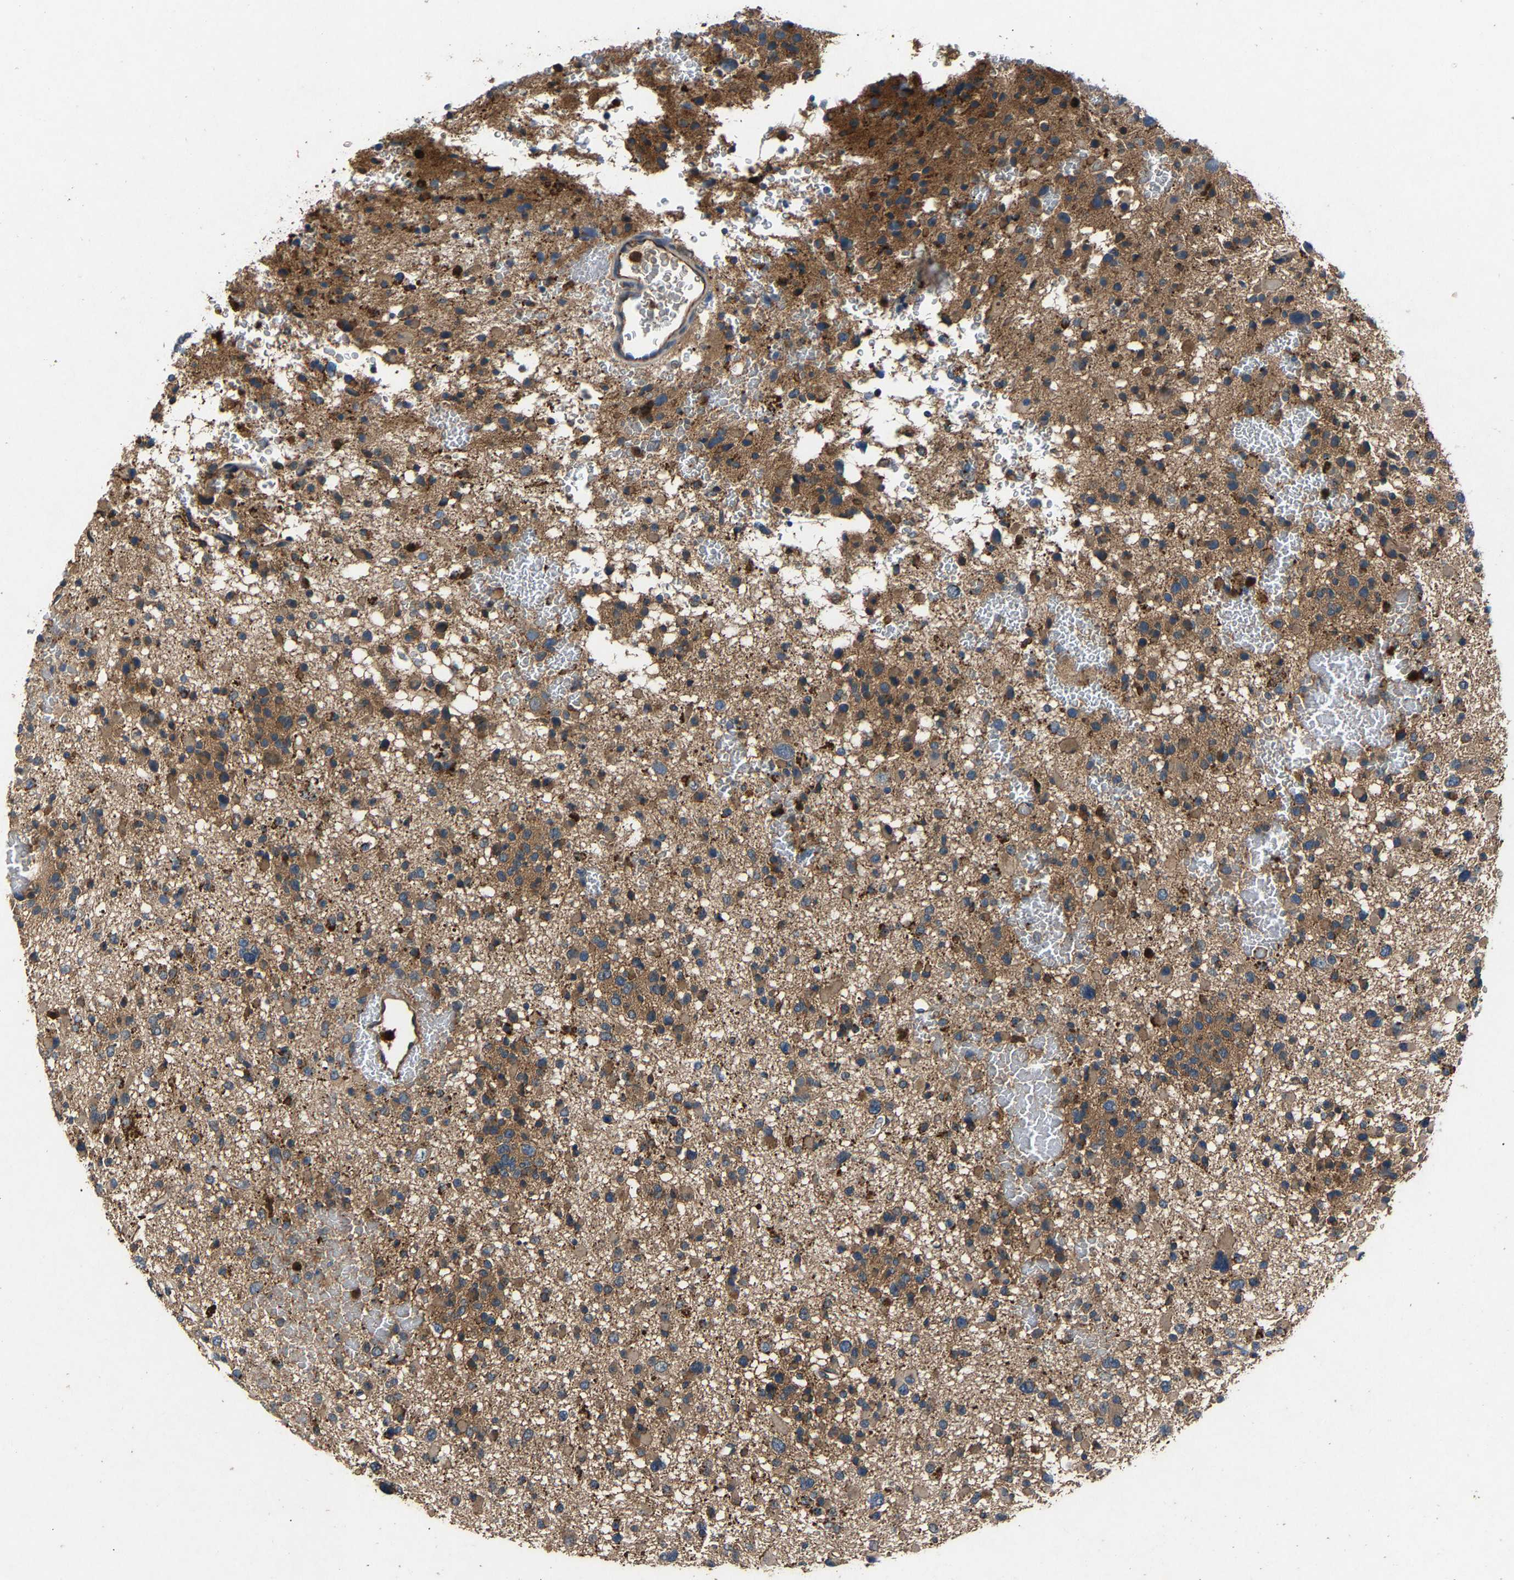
{"staining": {"intensity": "moderate", "quantity": ">75%", "location": "cytoplasmic/membranous"}, "tissue": "glioma", "cell_type": "Tumor cells", "image_type": "cancer", "snomed": [{"axis": "morphology", "description": "Glioma, malignant, Low grade"}, {"axis": "topography", "description": "Brain"}], "caption": "DAB (3,3'-diaminobenzidine) immunohistochemical staining of human malignant low-grade glioma exhibits moderate cytoplasmic/membranous protein positivity in about >75% of tumor cells.", "gene": "PPID", "patient": {"sex": "female", "age": 22}}